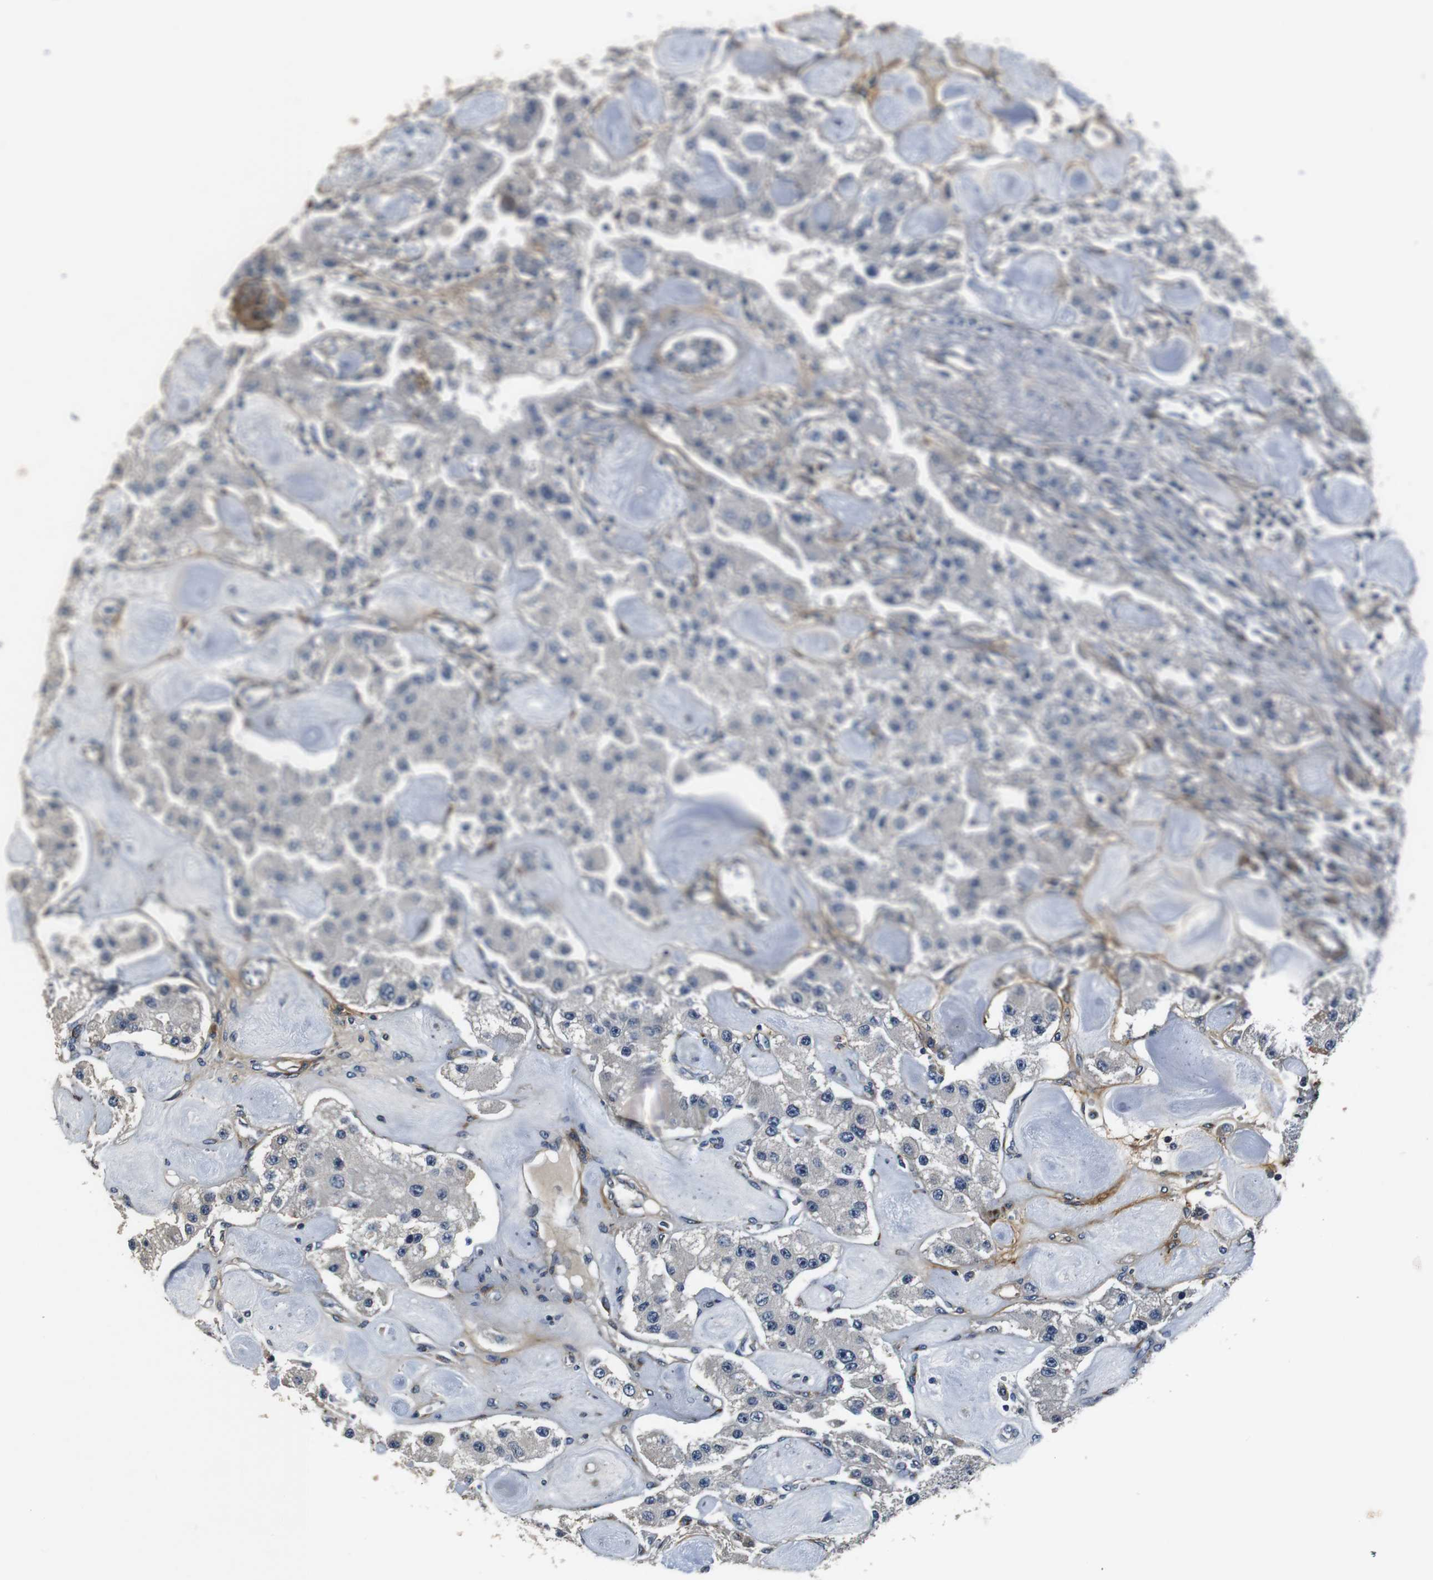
{"staining": {"intensity": "negative", "quantity": "none", "location": "none"}, "tissue": "carcinoid", "cell_type": "Tumor cells", "image_type": "cancer", "snomed": [{"axis": "morphology", "description": "Carcinoid, malignant, NOS"}, {"axis": "topography", "description": "Pancreas"}], "caption": "Tumor cells show no significant staining in carcinoid. Brightfield microscopy of immunohistochemistry (IHC) stained with DAB (brown) and hematoxylin (blue), captured at high magnification.", "gene": "COL1A1", "patient": {"sex": "male", "age": 41}}